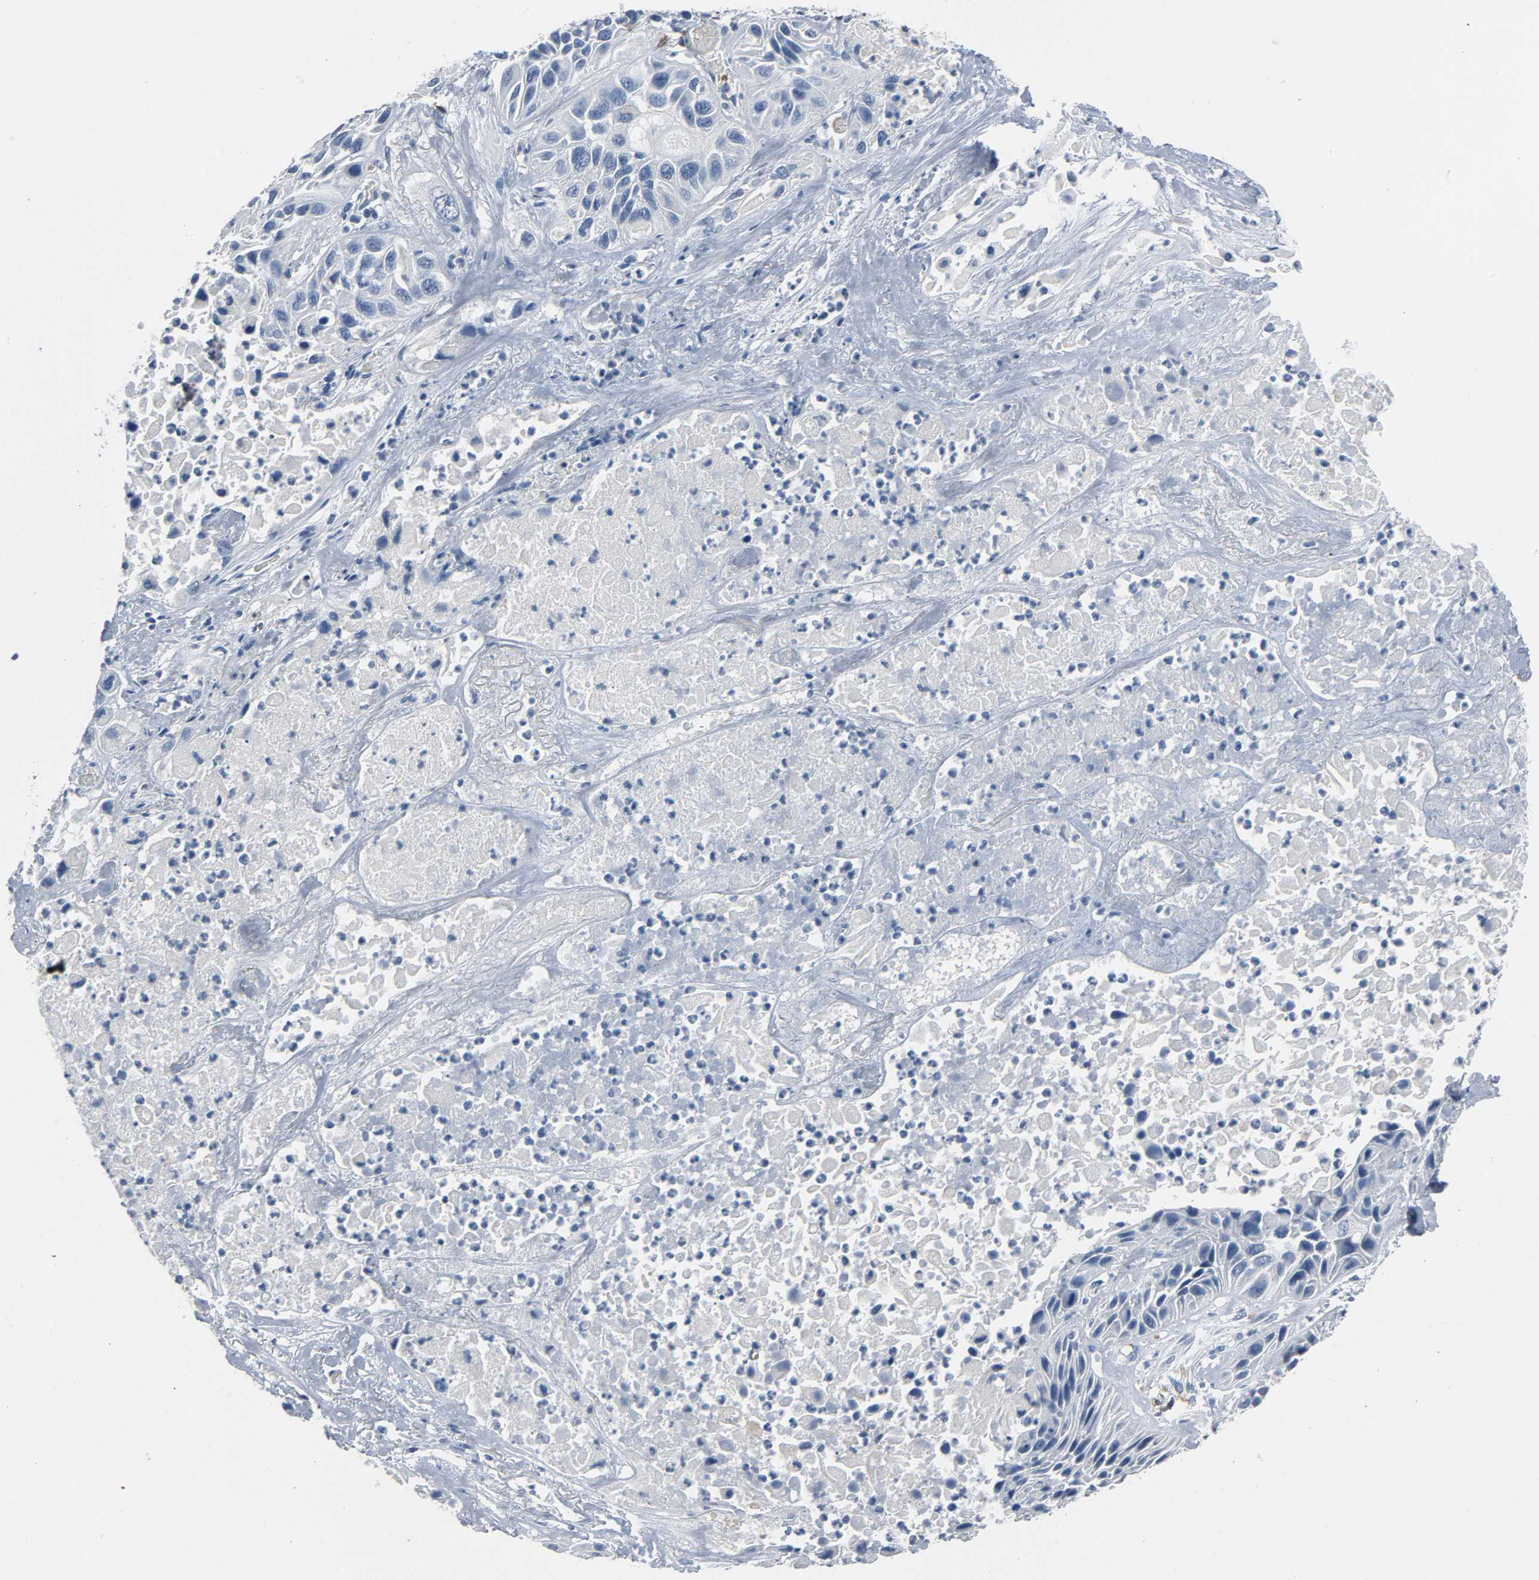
{"staining": {"intensity": "negative", "quantity": "none", "location": "none"}, "tissue": "lung cancer", "cell_type": "Tumor cells", "image_type": "cancer", "snomed": [{"axis": "morphology", "description": "Squamous cell carcinoma, NOS"}, {"axis": "topography", "description": "Lung"}], "caption": "Image shows no protein expression in tumor cells of squamous cell carcinoma (lung) tissue.", "gene": "LCK", "patient": {"sex": "female", "age": 76}}